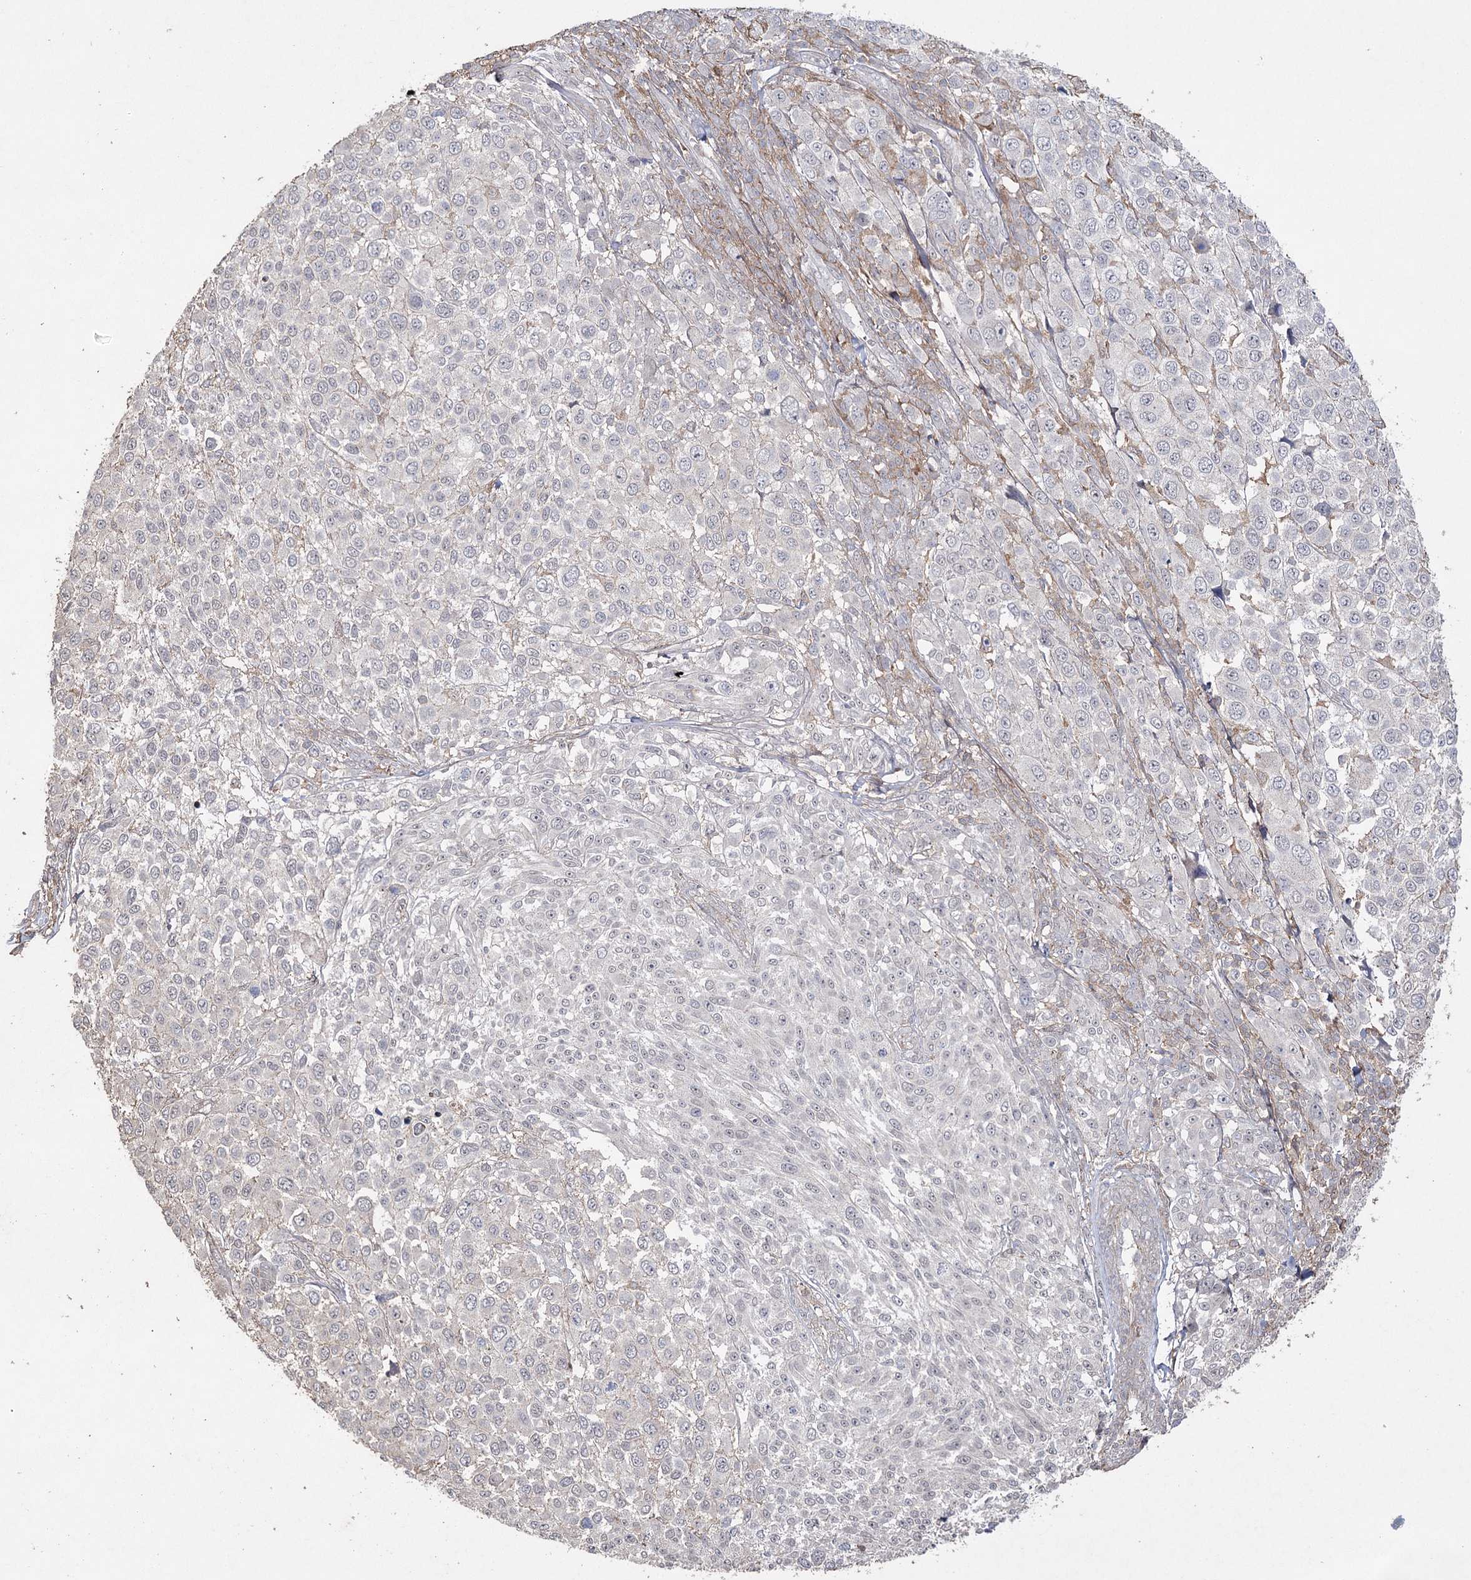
{"staining": {"intensity": "negative", "quantity": "none", "location": "none"}, "tissue": "melanoma", "cell_type": "Tumor cells", "image_type": "cancer", "snomed": [{"axis": "morphology", "description": "Malignant melanoma, NOS"}, {"axis": "topography", "description": "Skin of trunk"}], "caption": "IHC histopathology image of neoplastic tissue: human melanoma stained with DAB displays no significant protein expression in tumor cells.", "gene": "OBSL1", "patient": {"sex": "male", "age": 71}}